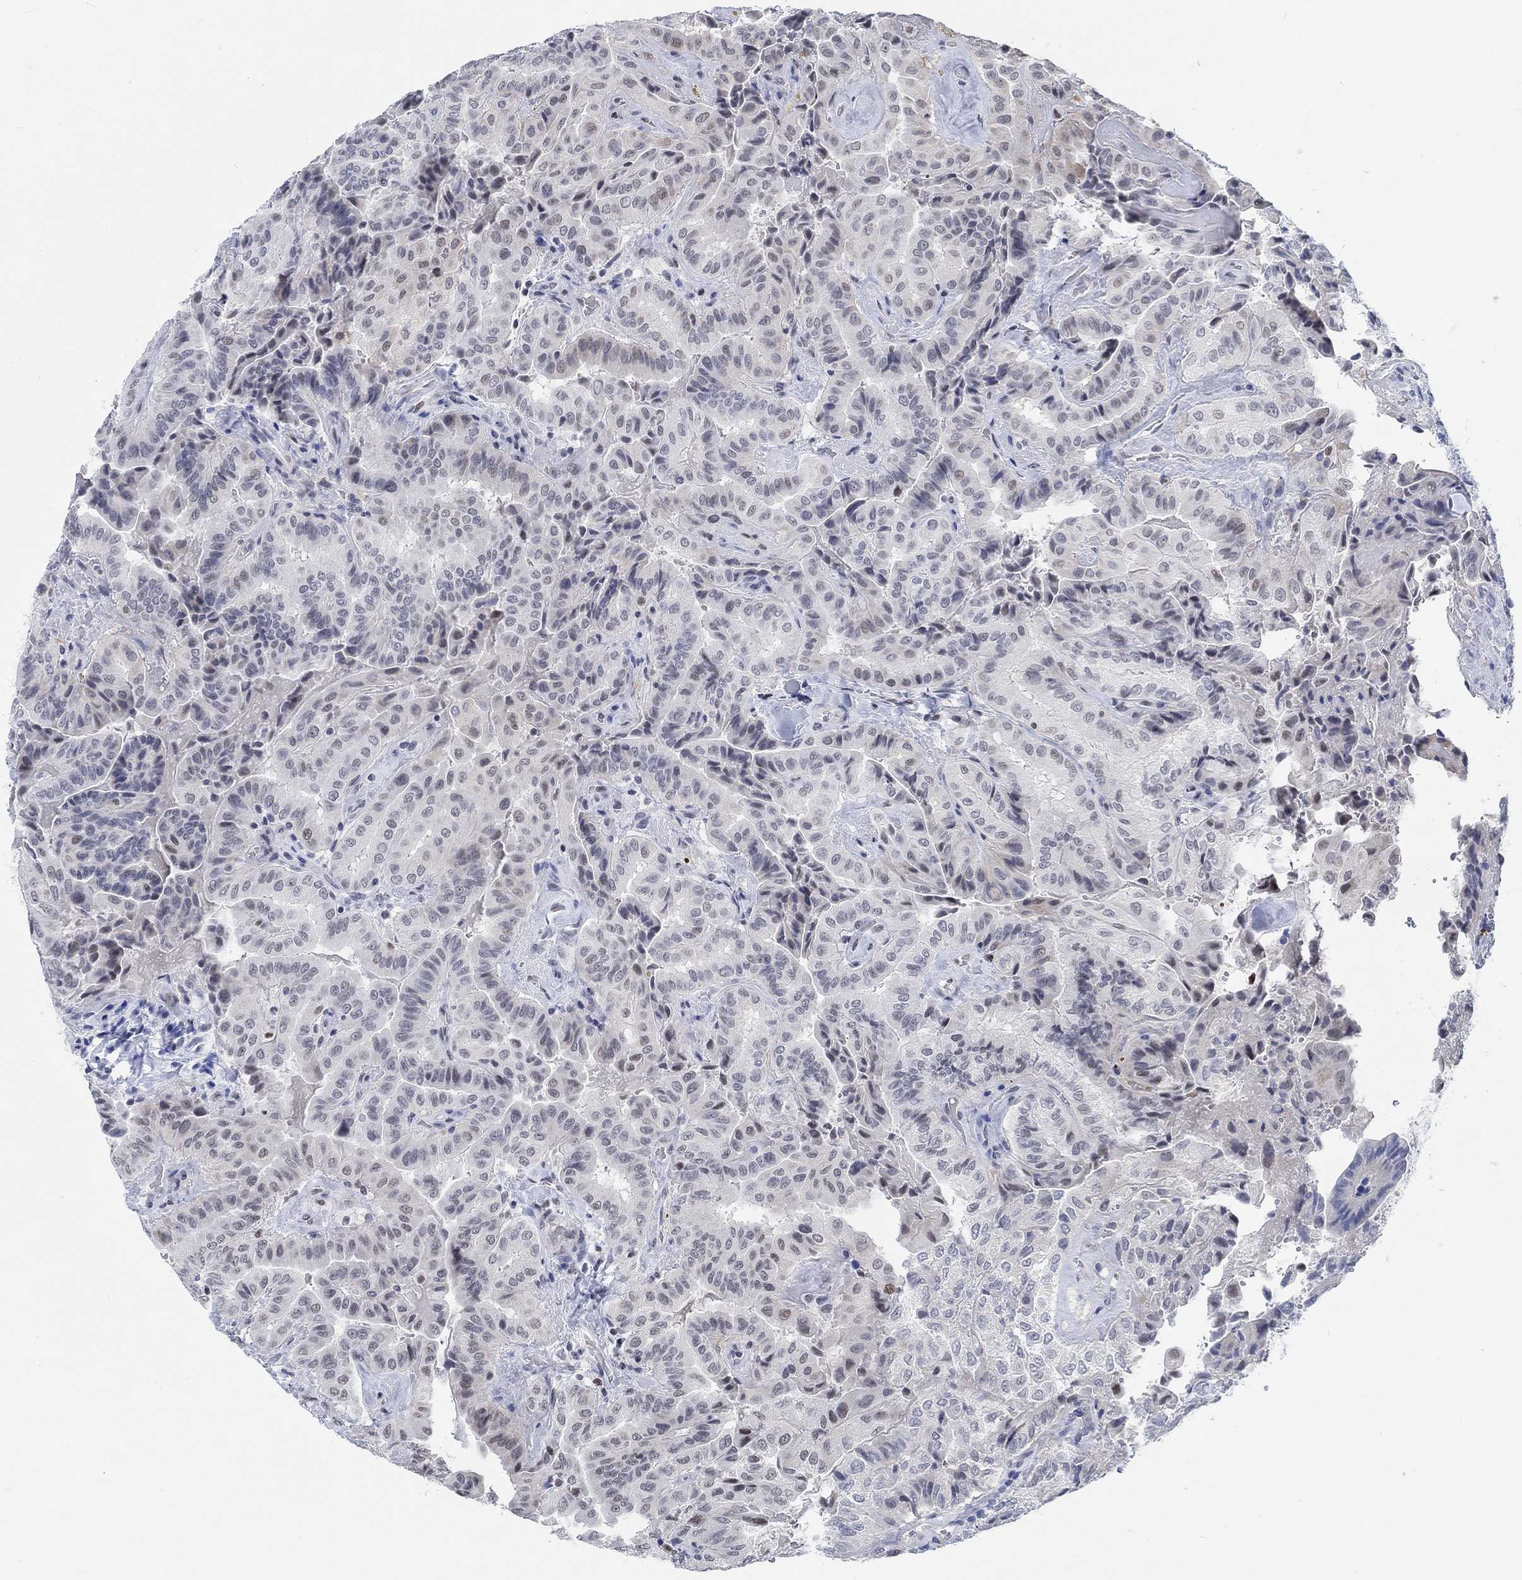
{"staining": {"intensity": "negative", "quantity": "none", "location": "none"}, "tissue": "thyroid cancer", "cell_type": "Tumor cells", "image_type": "cancer", "snomed": [{"axis": "morphology", "description": "Papillary adenocarcinoma, NOS"}, {"axis": "topography", "description": "Thyroid gland"}], "caption": "IHC of human thyroid cancer (papillary adenocarcinoma) demonstrates no positivity in tumor cells. (DAB (3,3'-diaminobenzidine) immunohistochemistry (IHC), high magnification).", "gene": "KCNH8", "patient": {"sex": "female", "age": 68}}